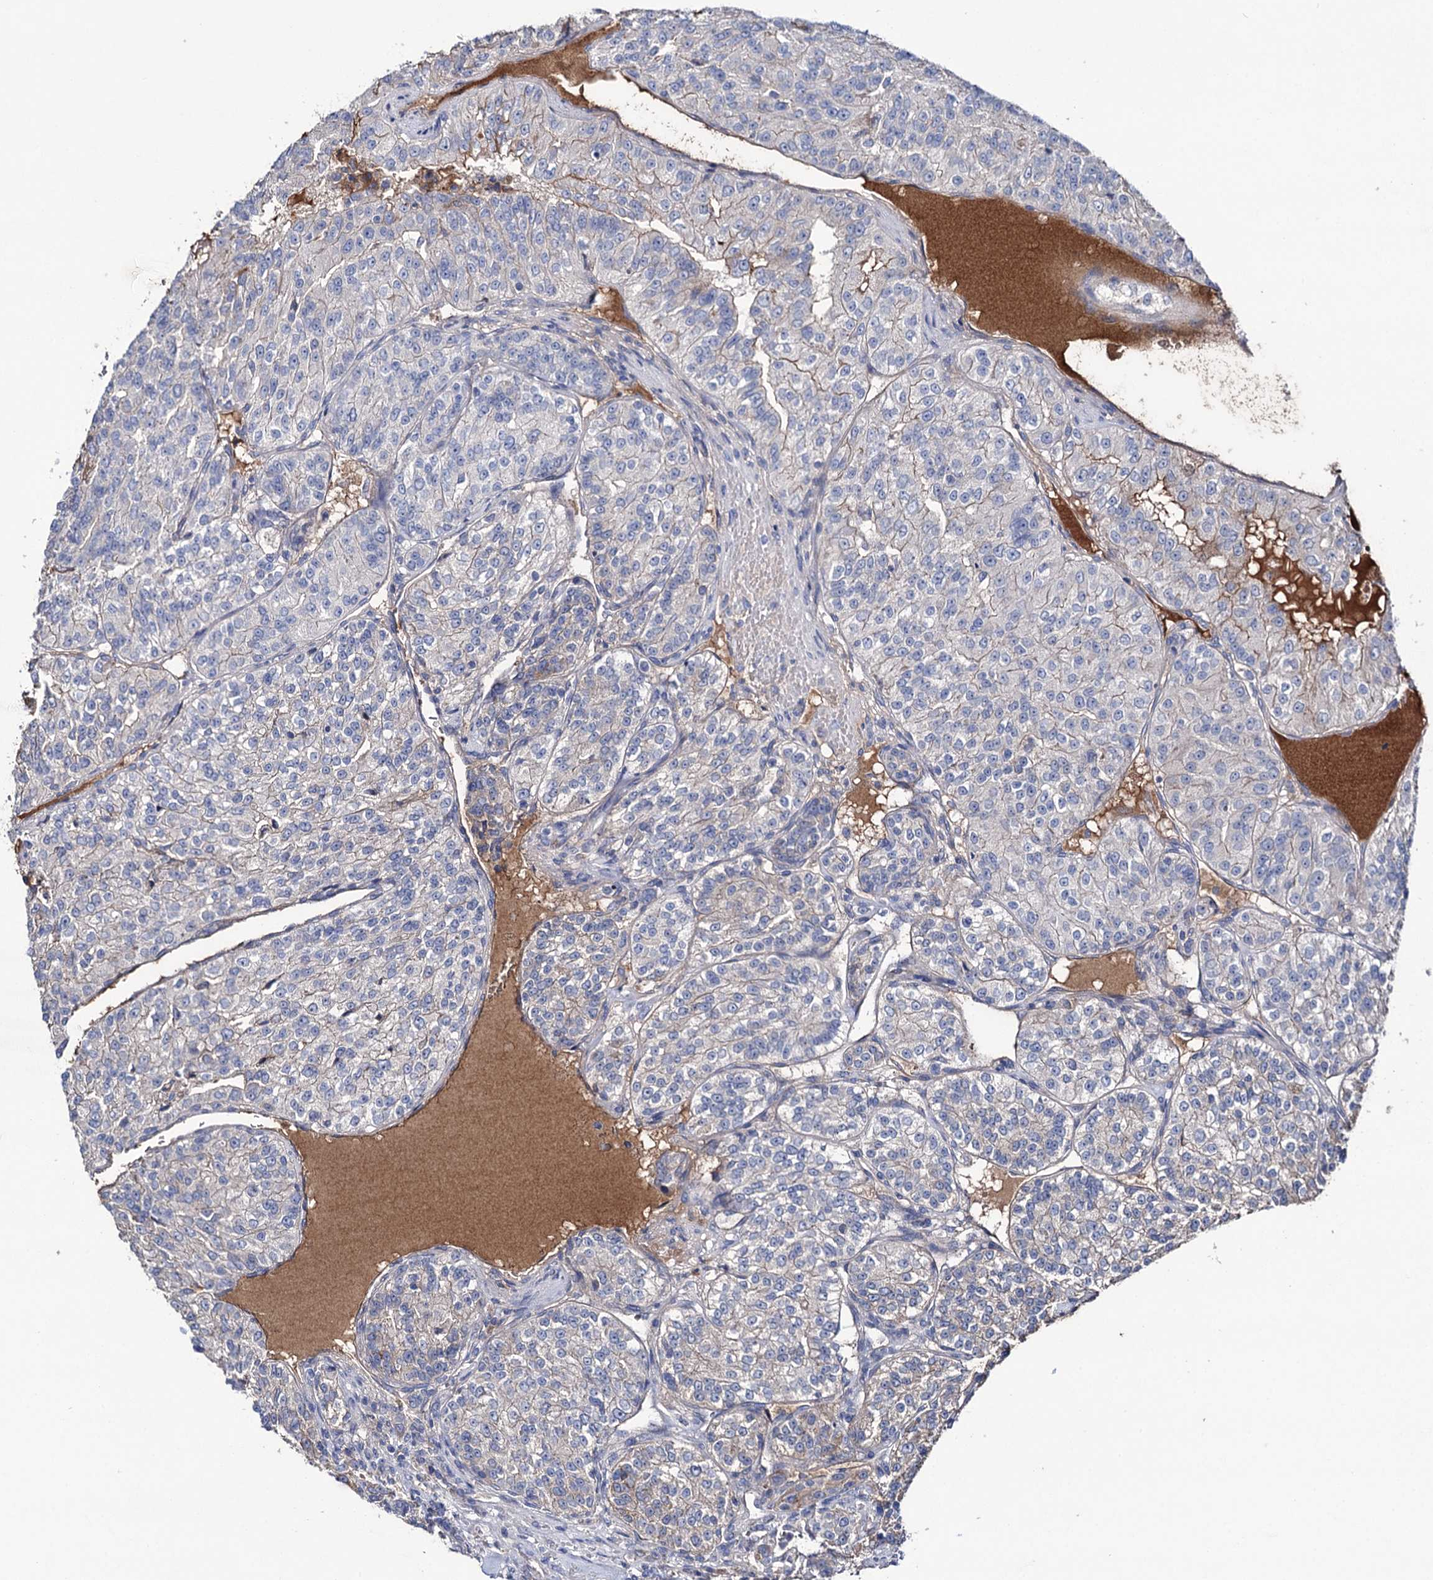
{"staining": {"intensity": "weak", "quantity": "<25%", "location": "cytoplasmic/membranous"}, "tissue": "renal cancer", "cell_type": "Tumor cells", "image_type": "cancer", "snomed": [{"axis": "morphology", "description": "Adenocarcinoma, NOS"}, {"axis": "topography", "description": "Kidney"}], "caption": "Adenocarcinoma (renal) was stained to show a protein in brown. There is no significant staining in tumor cells.", "gene": "PPP1R32", "patient": {"sex": "female", "age": 63}}